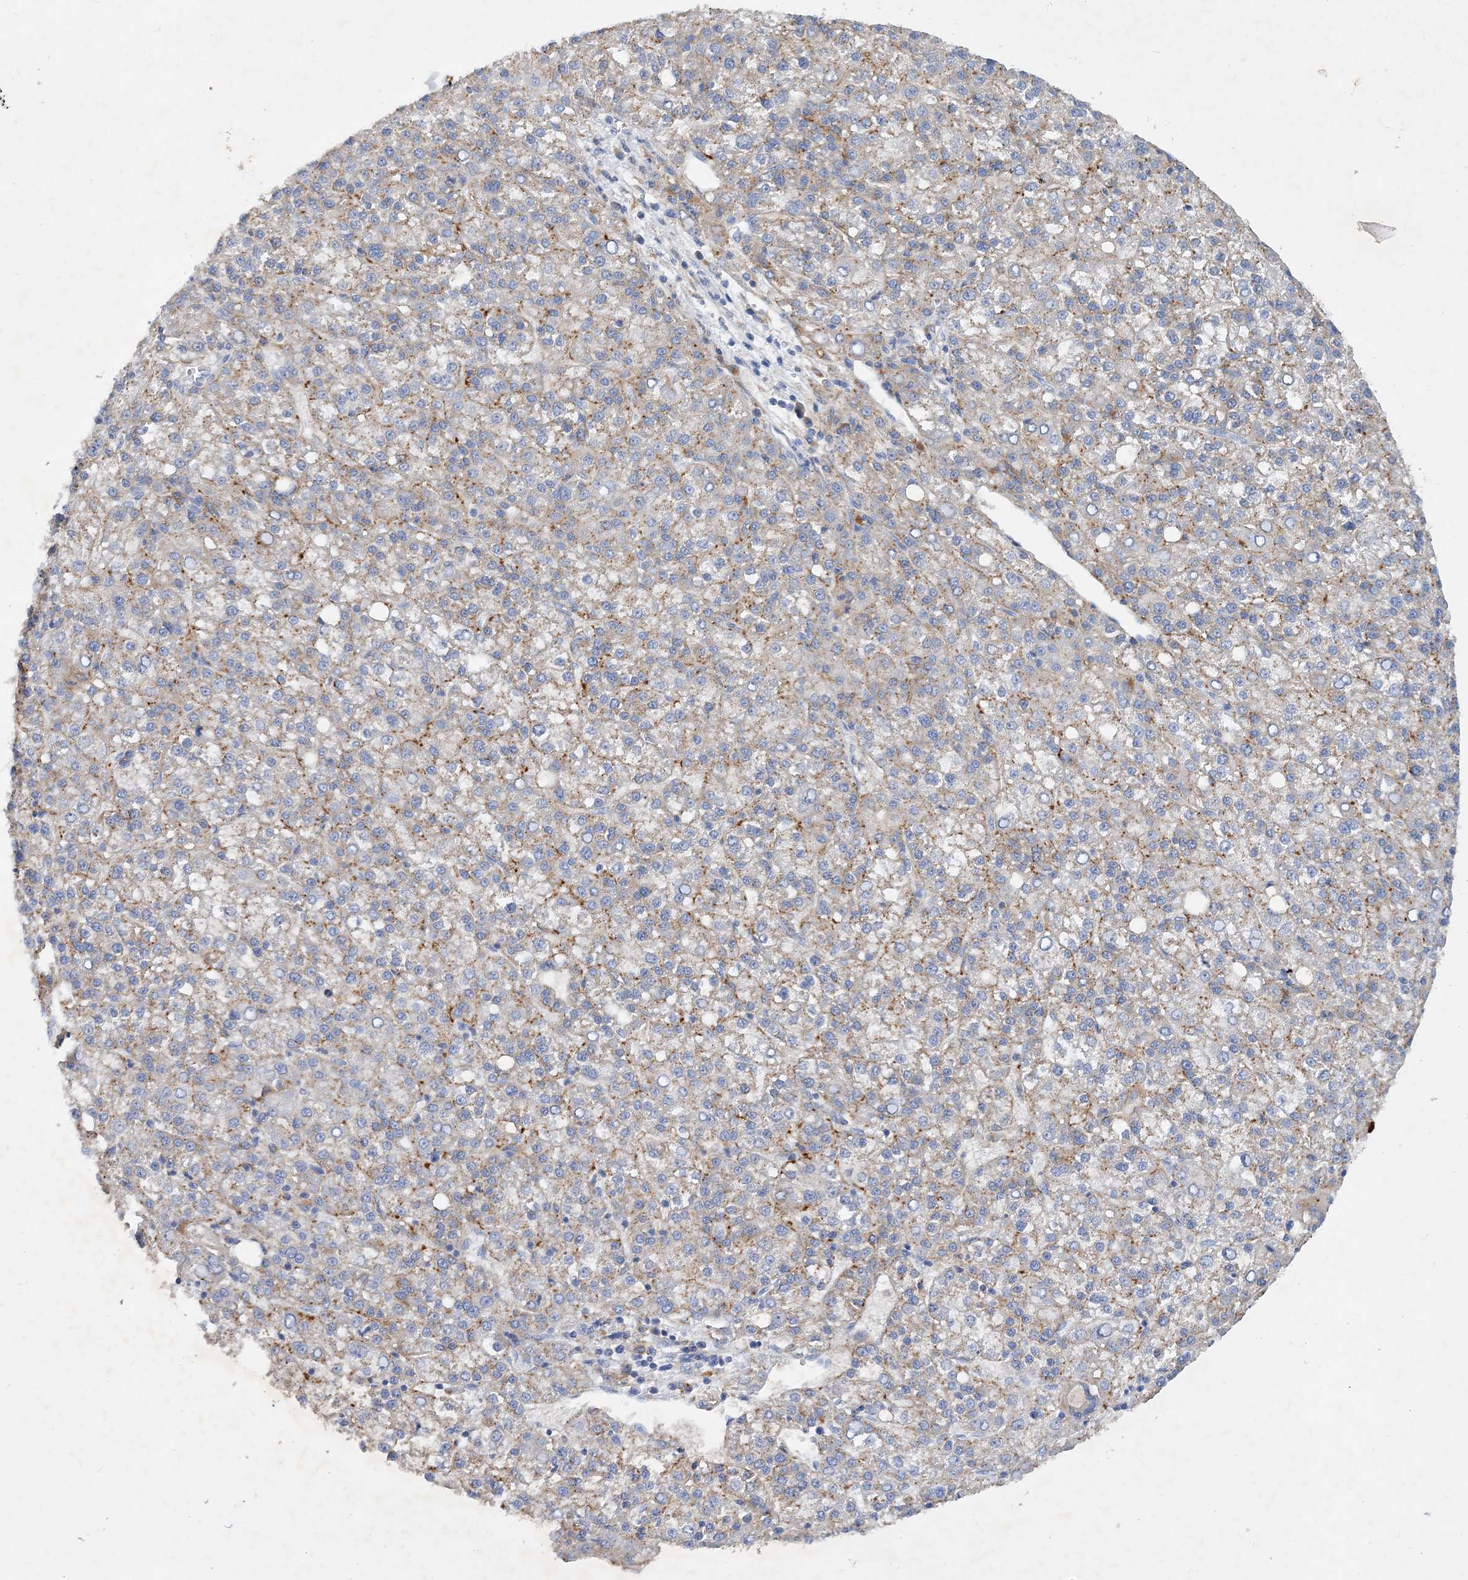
{"staining": {"intensity": "moderate", "quantity": "25%-75%", "location": "cytoplasmic/membranous"}, "tissue": "liver cancer", "cell_type": "Tumor cells", "image_type": "cancer", "snomed": [{"axis": "morphology", "description": "Carcinoma, Hepatocellular, NOS"}, {"axis": "topography", "description": "Liver"}], "caption": "Liver cancer (hepatocellular carcinoma) stained for a protein displays moderate cytoplasmic/membranous positivity in tumor cells.", "gene": "GRINA", "patient": {"sex": "female", "age": 58}}